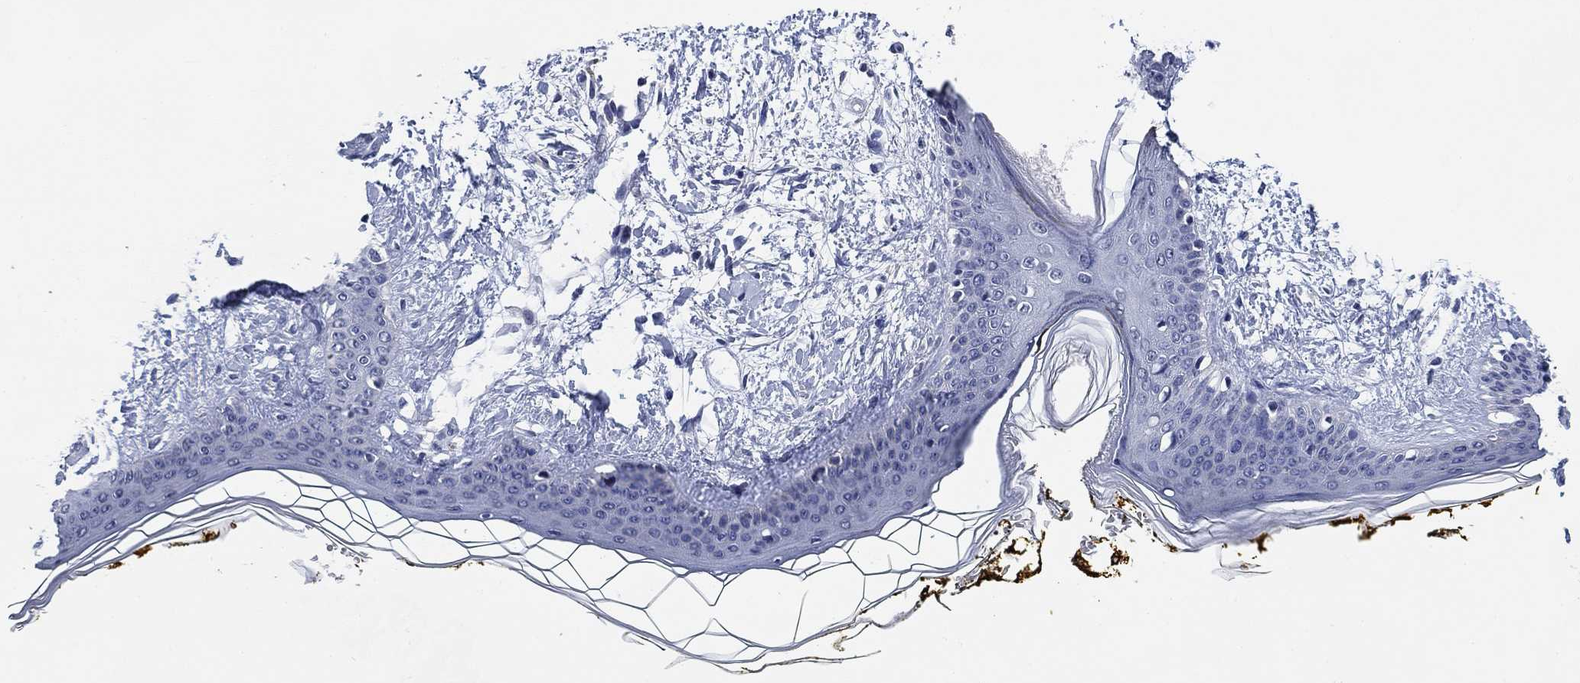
{"staining": {"intensity": "negative", "quantity": "none", "location": "none"}, "tissue": "skin", "cell_type": "Fibroblasts", "image_type": "normal", "snomed": [{"axis": "morphology", "description": "Normal tissue, NOS"}, {"axis": "topography", "description": "Skin"}], "caption": "High power microscopy histopathology image of an immunohistochemistry (IHC) histopathology image of benign skin, revealing no significant staining in fibroblasts.", "gene": "DAZL", "patient": {"sex": "female", "age": 34}}